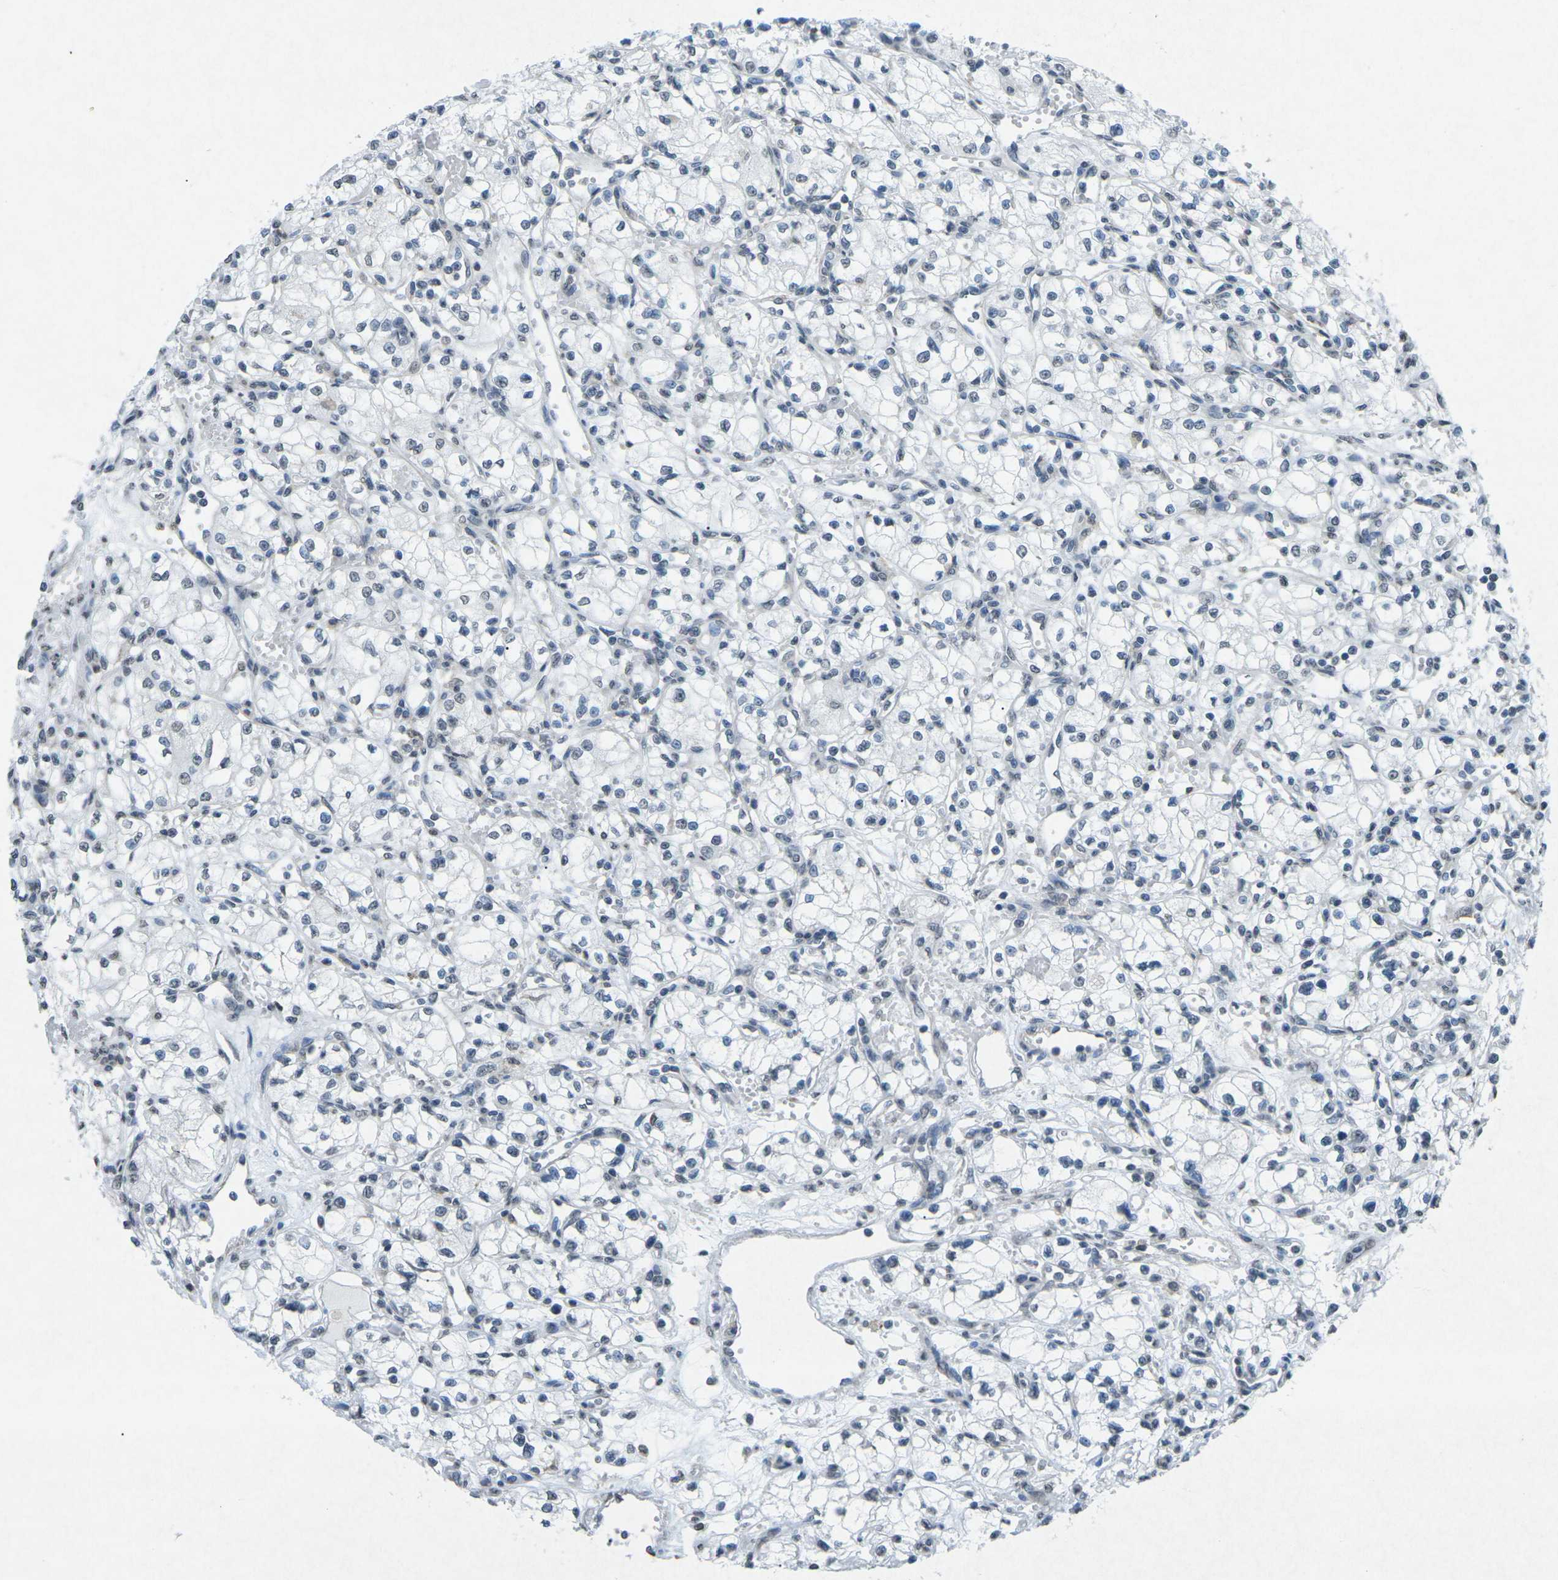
{"staining": {"intensity": "negative", "quantity": "none", "location": "none"}, "tissue": "renal cancer", "cell_type": "Tumor cells", "image_type": "cancer", "snomed": [{"axis": "morphology", "description": "Normal tissue, NOS"}, {"axis": "morphology", "description": "Adenocarcinoma, NOS"}, {"axis": "topography", "description": "Kidney"}], "caption": "Tumor cells show no significant staining in renal cancer (adenocarcinoma).", "gene": "TFR2", "patient": {"sex": "male", "age": 59}}